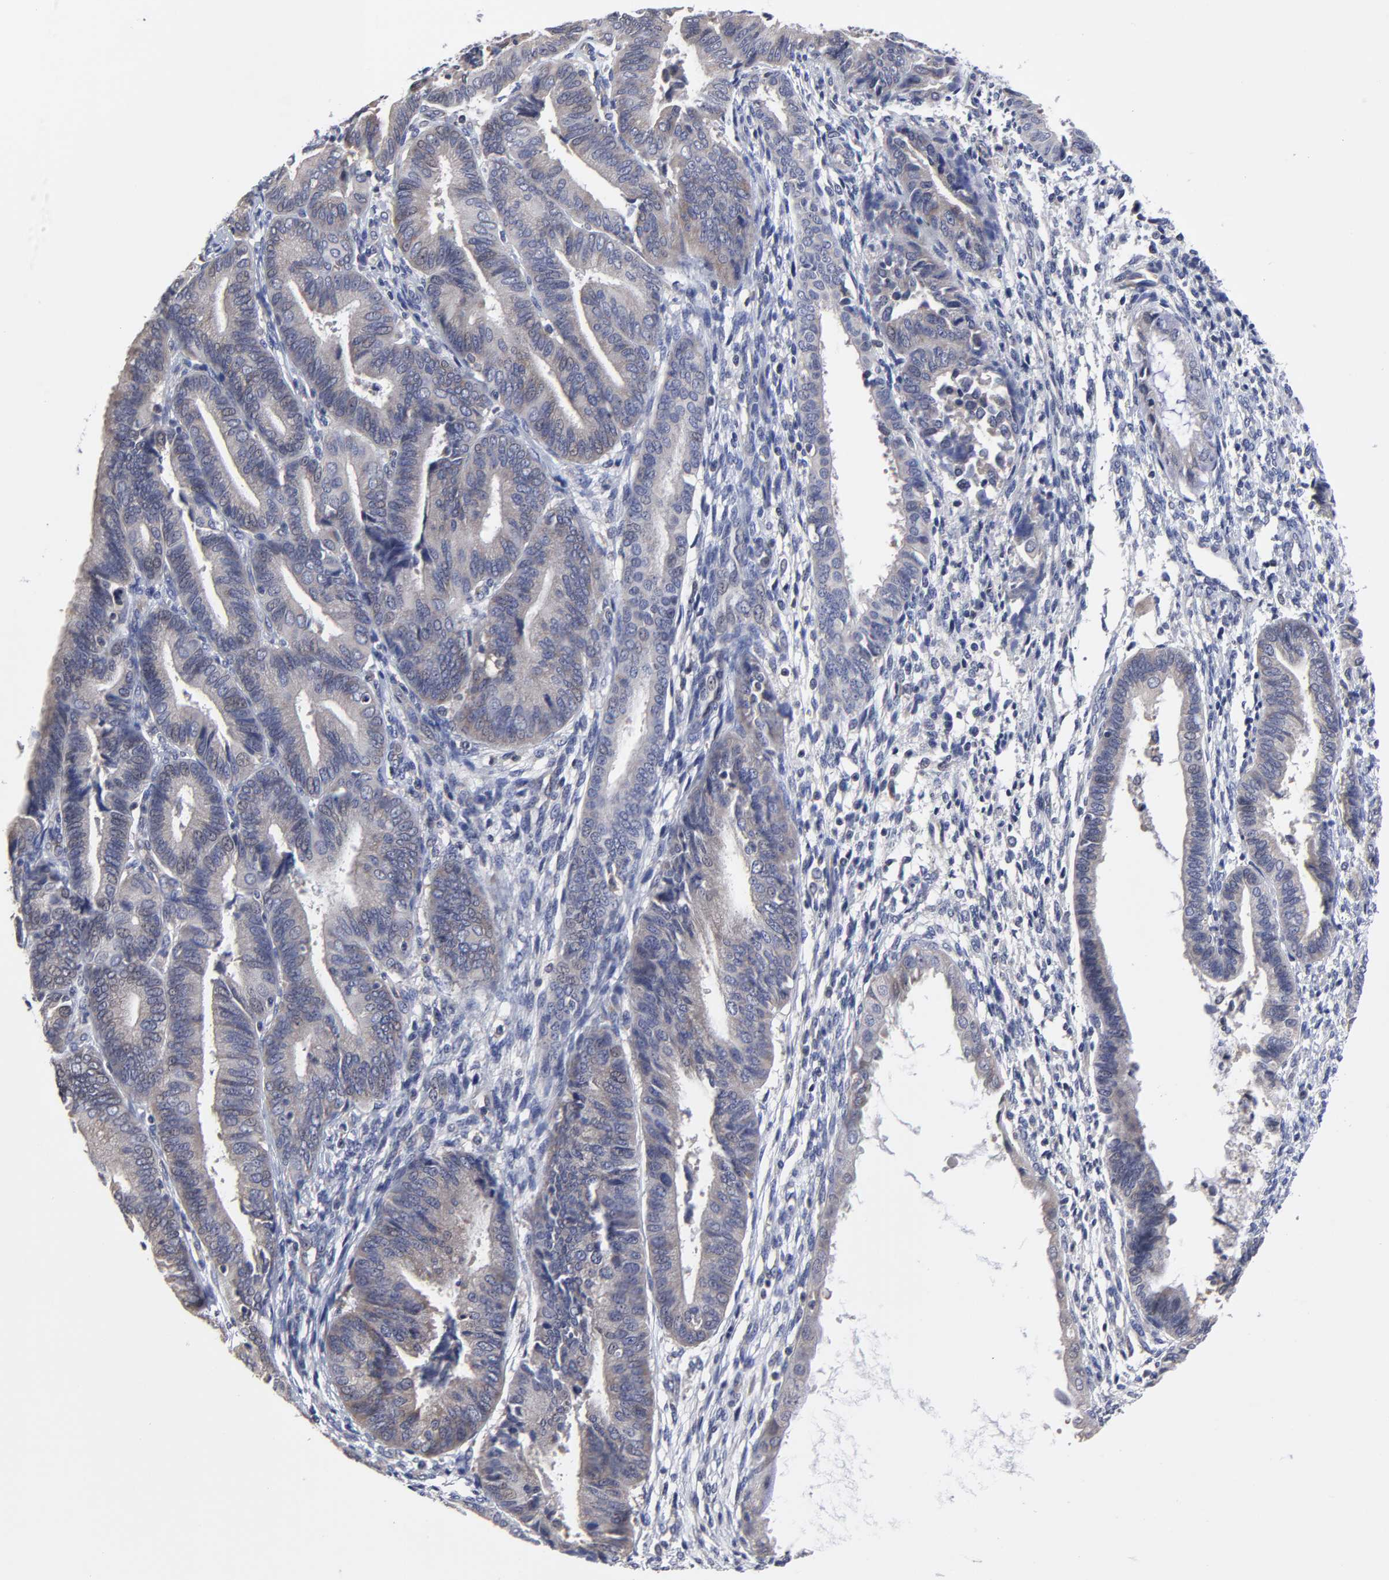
{"staining": {"intensity": "weak", "quantity": ">75%", "location": "cytoplasmic/membranous"}, "tissue": "endometrial cancer", "cell_type": "Tumor cells", "image_type": "cancer", "snomed": [{"axis": "morphology", "description": "Adenocarcinoma, NOS"}, {"axis": "topography", "description": "Endometrium"}], "caption": "An IHC micrograph of tumor tissue is shown. Protein staining in brown labels weak cytoplasmic/membranous positivity in endometrial cancer within tumor cells. The protein of interest is stained brown, and the nuclei are stained in blue (DAB (3,3'-diaminobenzidine) IHC with brightfield microscopy, high magnification).", "gene": "ZNF157", "patient": {"sex": "female", "age": 63}}